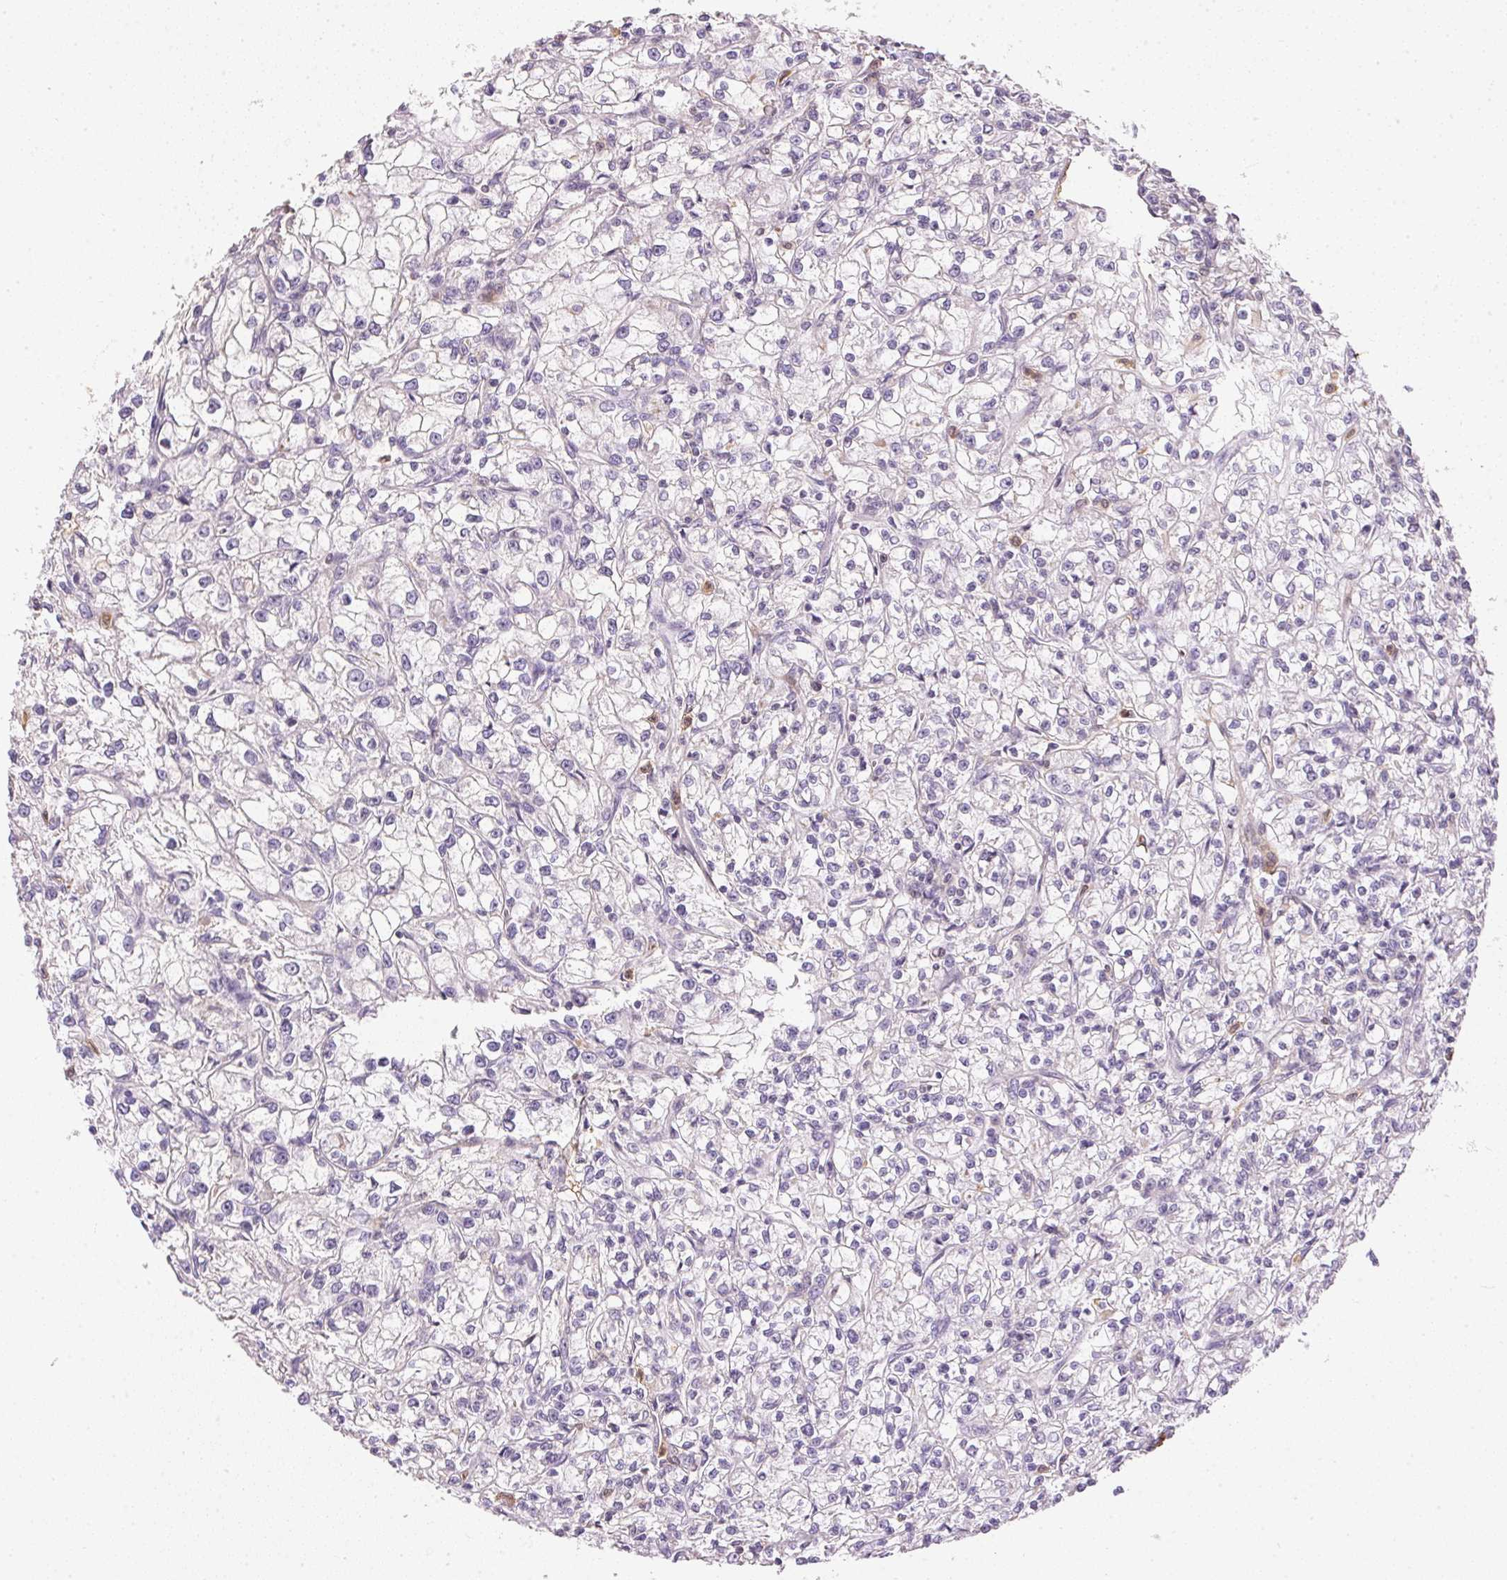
{"staining": {"intensity": "negative", "quantity": "none", "location": "none"}, "tissue": "renal cancer", "cell_type": "Tumor cells", "image_type": "cancer", "snomed": [{"axis": "morphology", "description": "Adenocarcinoma, NOS"}, {"axis": "topography", "description": "Kidney"}], "caption": "This micrograph is of renal adenocarcinoma stained with immunohistochemistry (IHC) to label a protein in brown with the nuclei are counter-stained blue. There is no positivity in tumor cells.", "gene": "S100A3", "patient": {"sex": "female", "age": 59}}